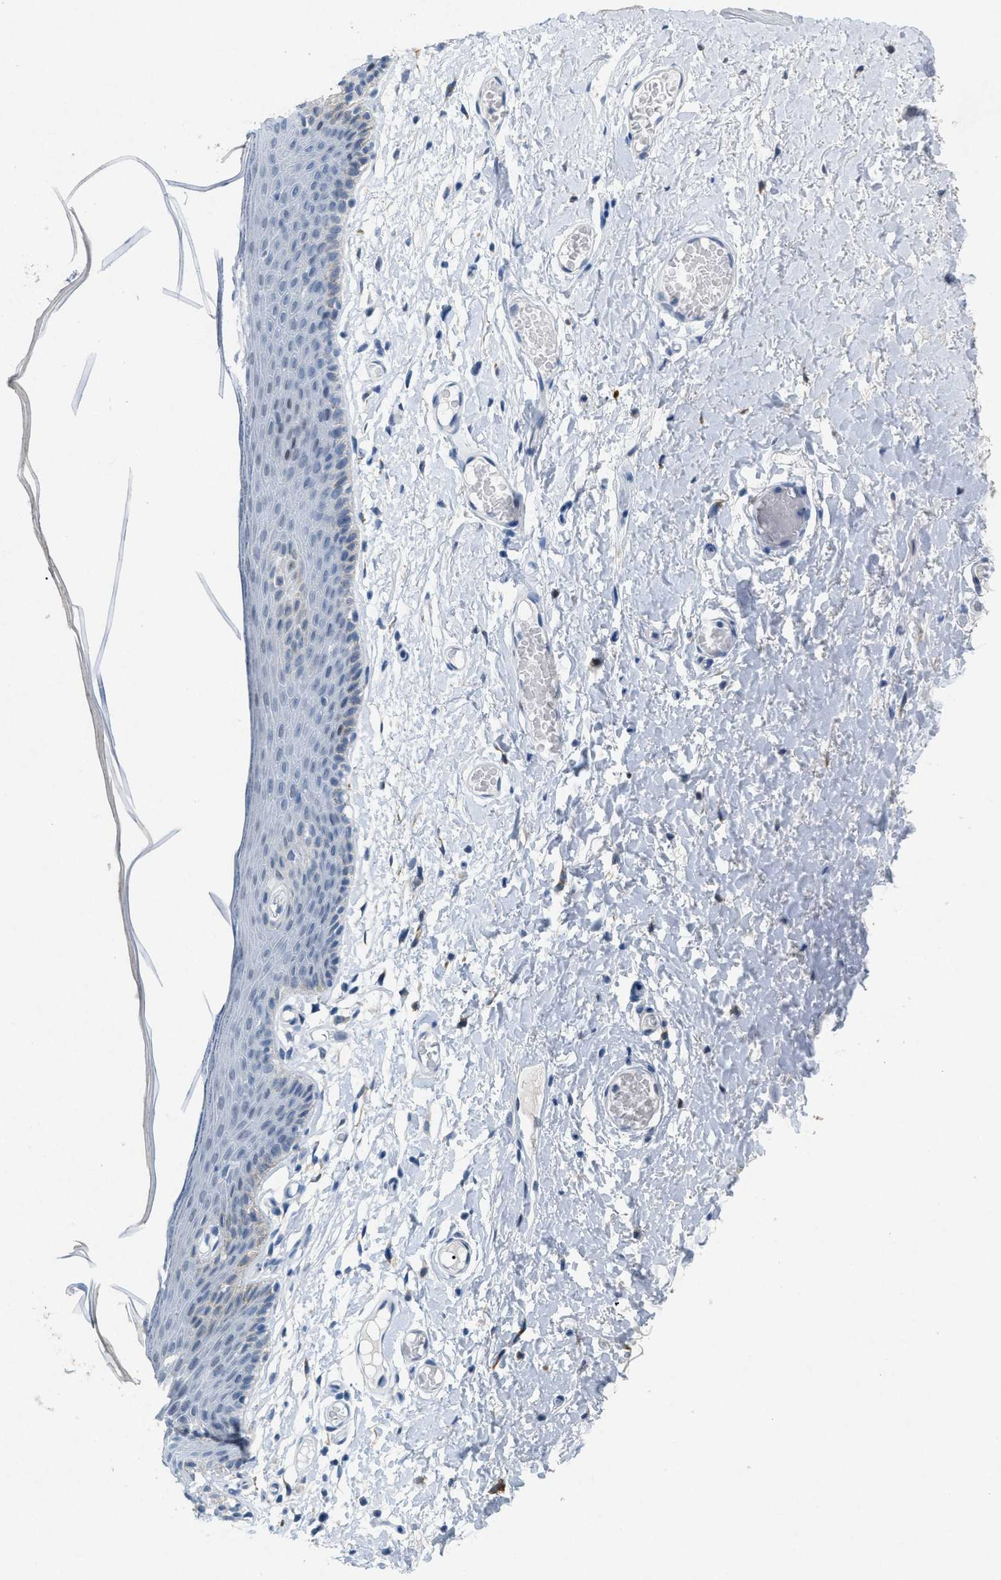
{"staining": {"intensity": "negative", "quantity": "none", "location": "none"}, "tissue": "skin", "cell_type": "Epidermal cells", "image_type": "normal", "snomed": [{"axis": "morphology", "description": "Normal tissue, NOS"}, {"axis": "topography", "description": "Vulva"}], "caption": "Immunohistochemistry of unremarkable human skin reveals no staining in epidermal cells.", "gene": "TASOR", "patient": {"sex": "female", "age": 54}}